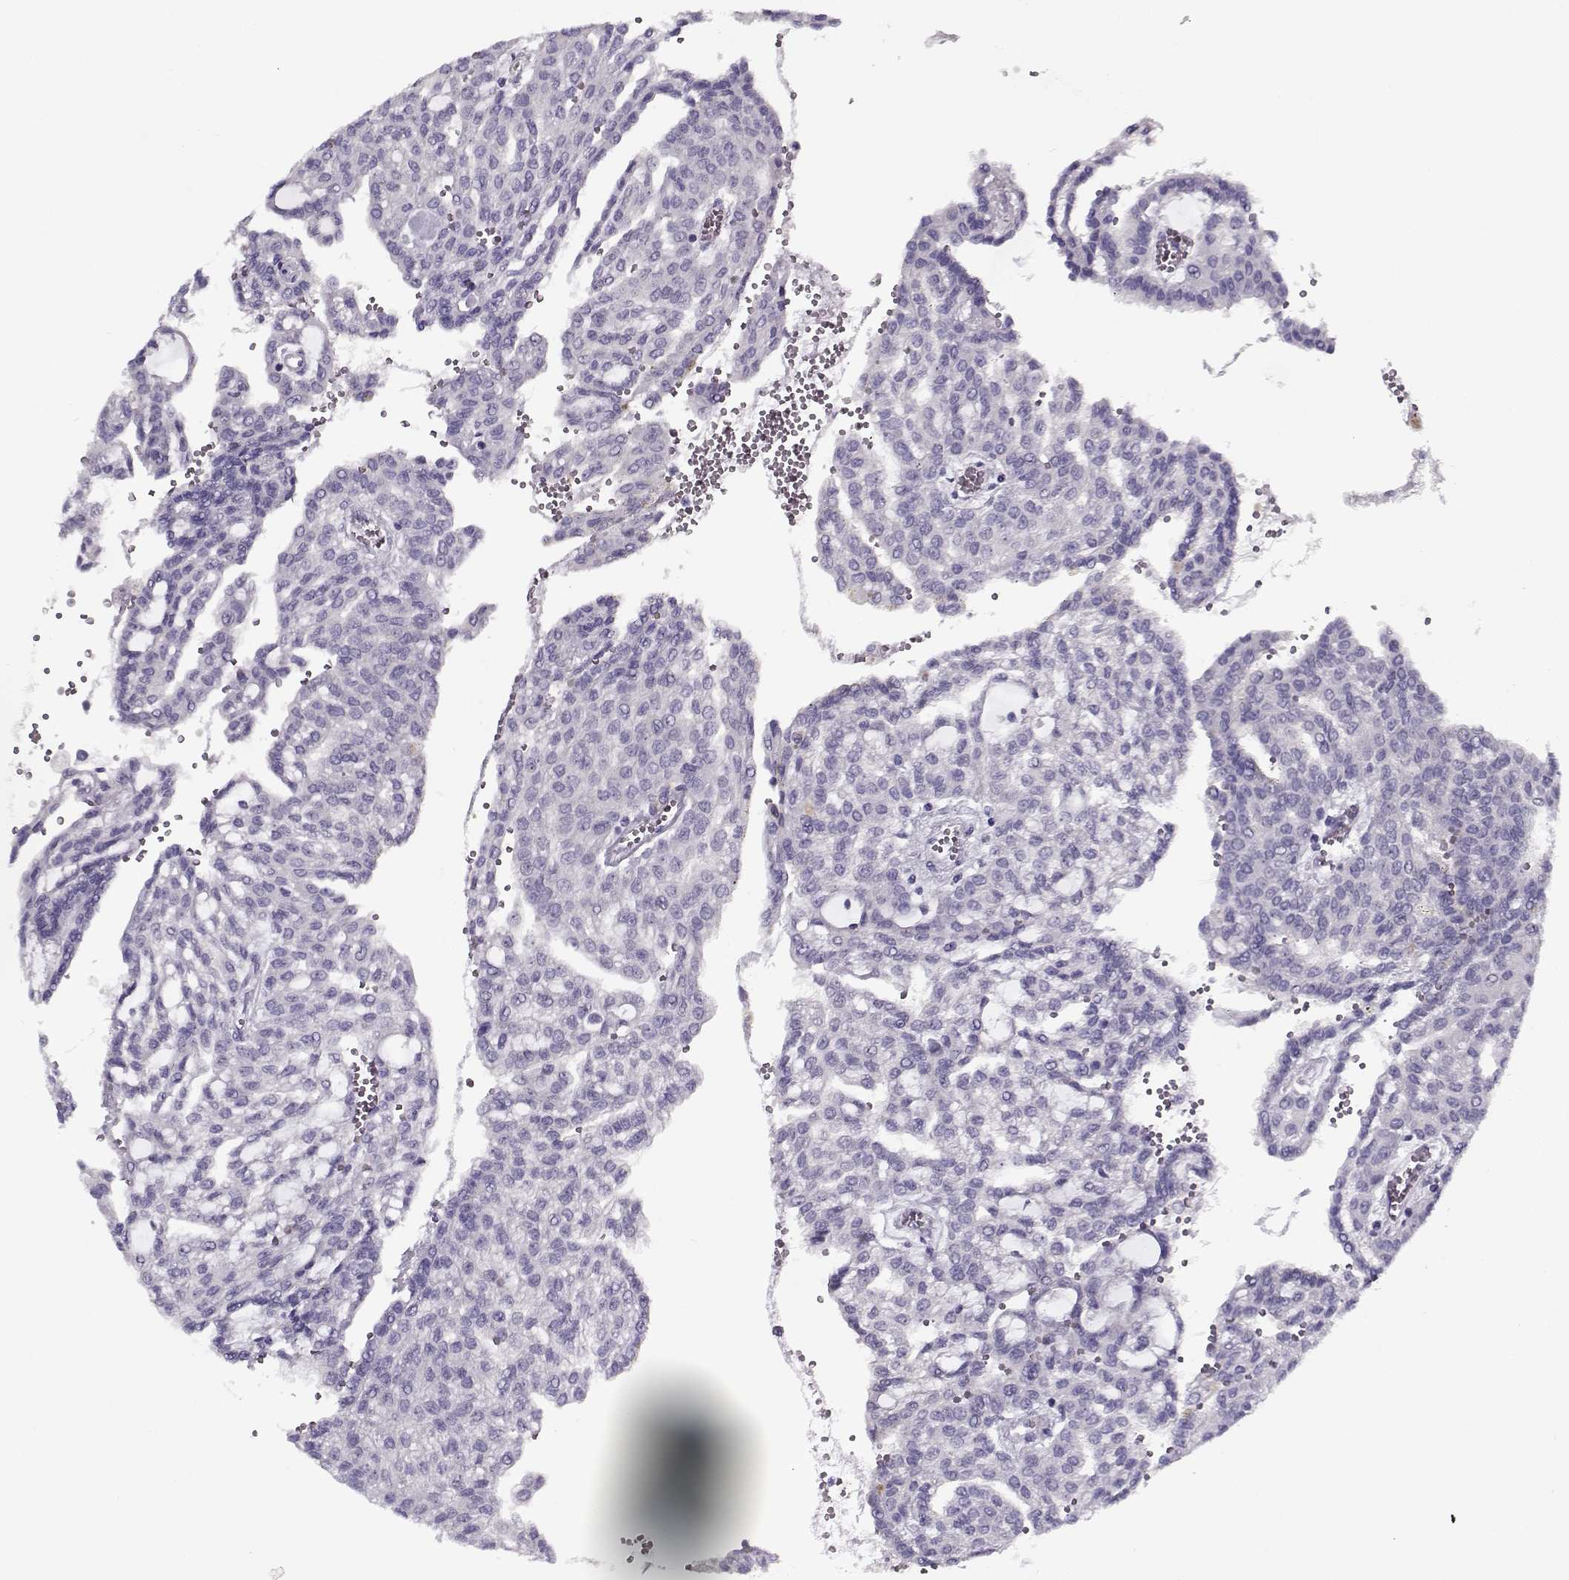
{"staining": {"intensity": "negative", "quantity": "none", "location": "none"}, "tissue": "renal cancer", "cell_type": "Tumor cells", "image_type": "cancer", "snomed": [{"axis": "morphology", "description": "Adenocarcinoma, NOS"}, {"axis": "topography", "description": "Kidney"}], "caption": "DAB immunohistochemical staining of human renal adenocarcinoma reveals no significant staining in tumor cells. (Stains: DAB immunohistochemistry (IHC) with hematoxylin counter stain, Microscopy: brightfield microscopy at high magnification).", "gene": "CCDC136", "patient": {"sex": "male", "age": 63}}